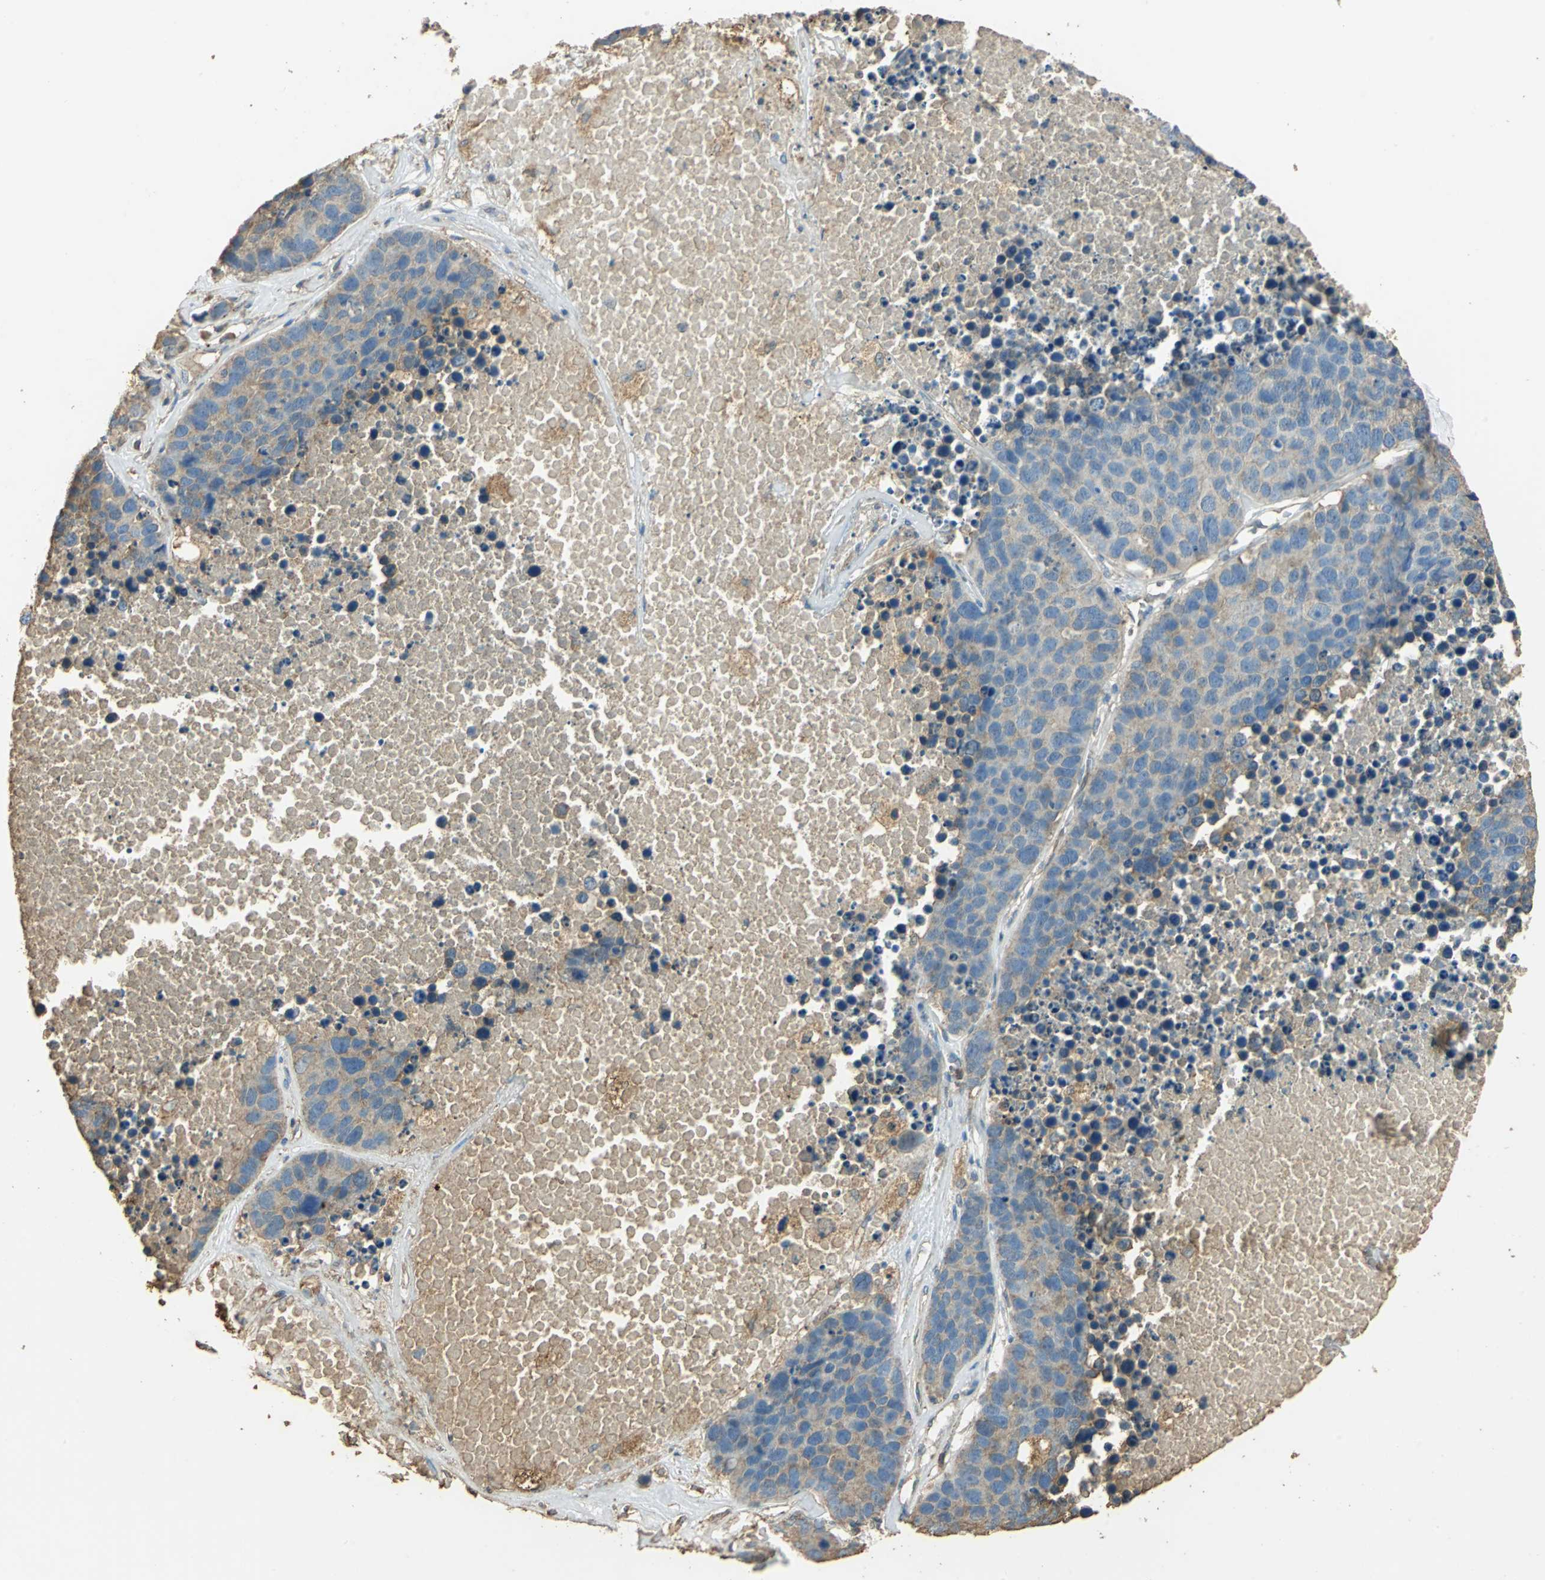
{"staining": {"intensity": "weak", "quantity": ">75%", "location": "cytoplasmic/membranous"}, "tissue": "carcinoid", "cell_type": "Tumor cells", "image_type": "cancer", "snomed": [{"axis": "morphology", "description": "Carcinoid, malignant, NOS"}, {"axis": "topography", "description": "Lung"}], "caption": "Malignant carcinoid stained with a protein marker demonstrates weak staining in tumor cells.", "gene": "TRAPPC2", "patient": {"sex": "male", "age": 60}}